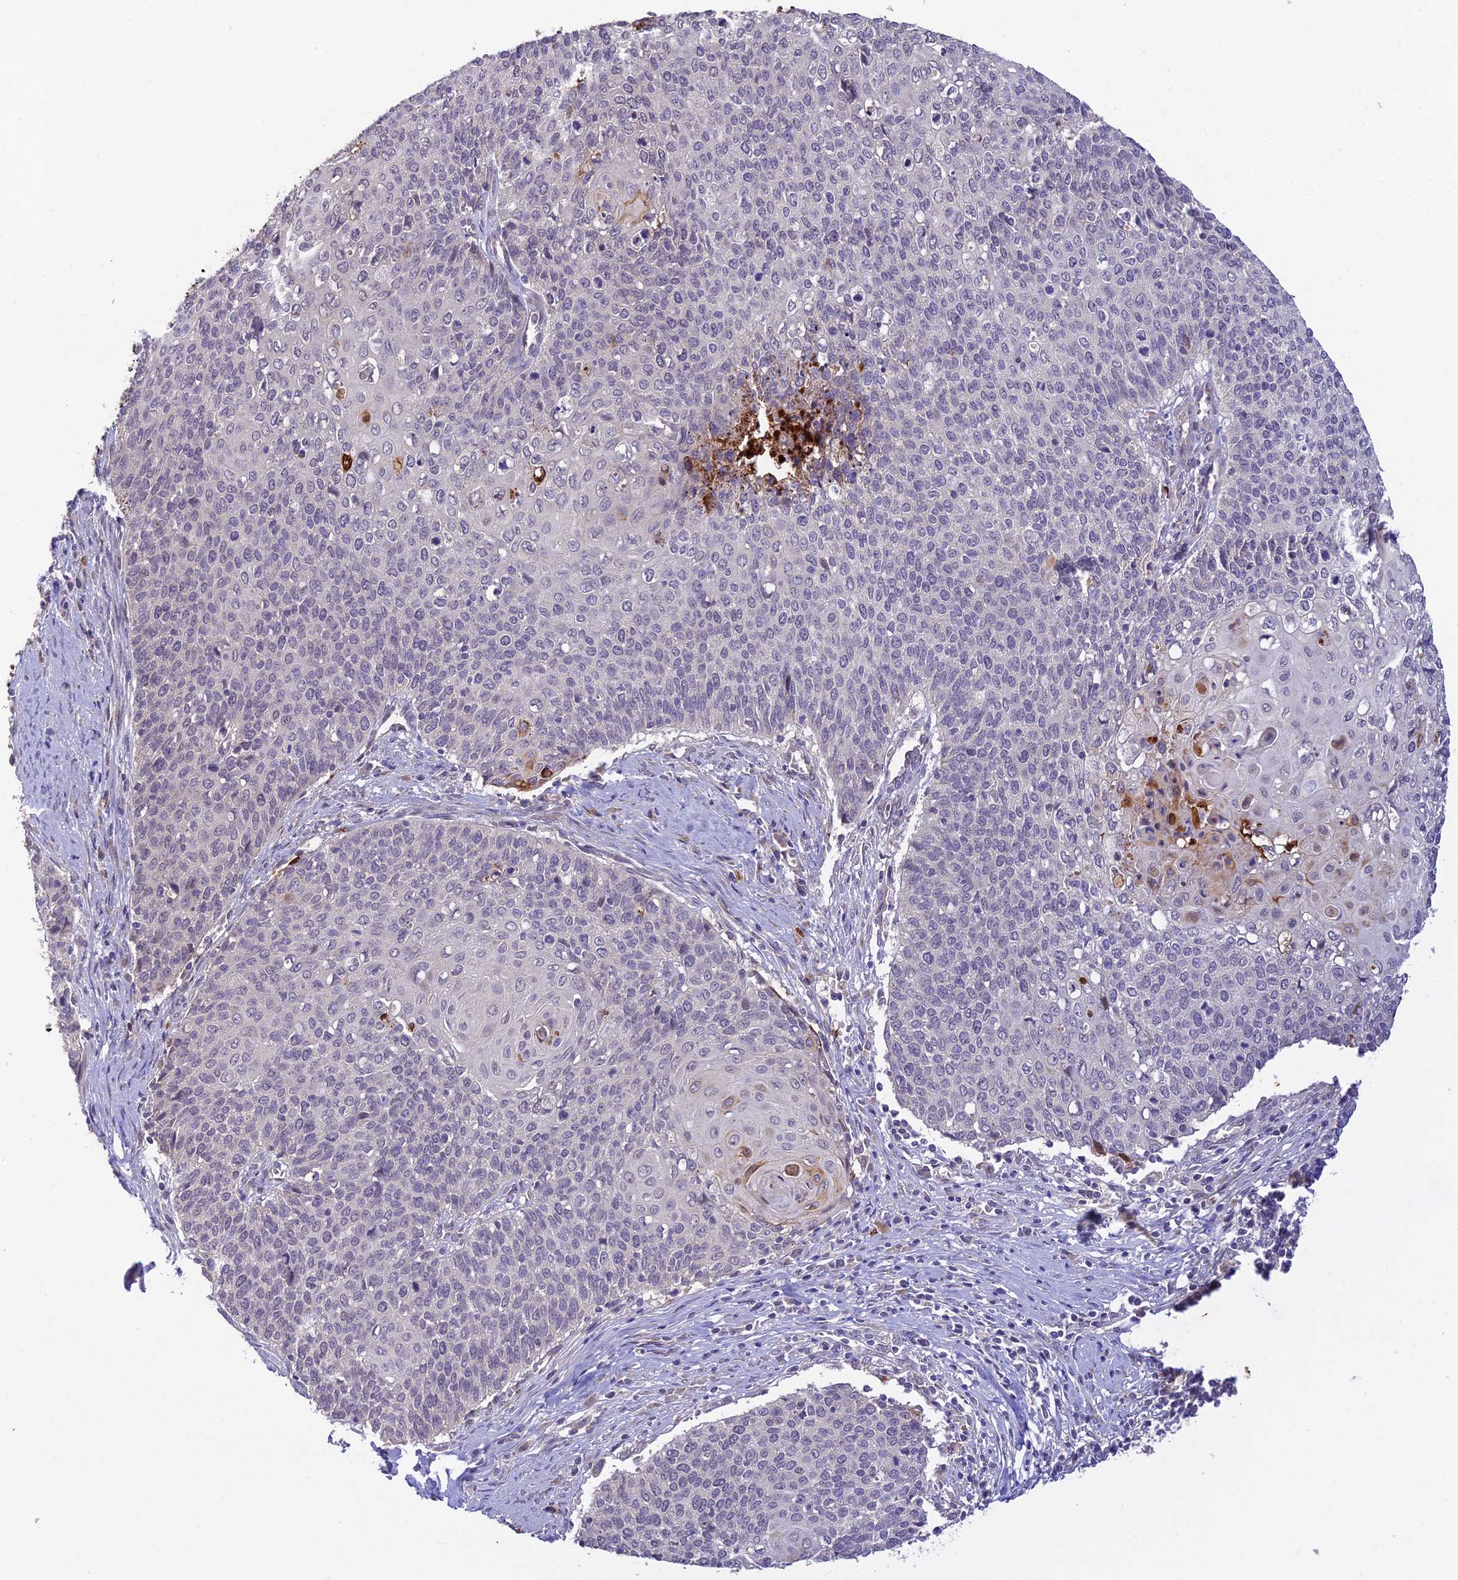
{"staining": {"intensity": "negative", "quantity": "none", "location": "none"}, "tissue": "cervical cancer", "cell_type": "Tumor cells", "image_type": "cancer", "snomed": [{"axis": "morphology", "description": "Squamous cell carcinoma, NOS"}, {"axis": "topography", "description": "Cervix"}], "caption": "A high-resolution photomicrograph shows IHC staining of cervical squamous cell carcinoma, which demonstrates no significant expression in tumor cells.", "gene": "ASPDH", "patient": {"sex": "female", "age": 39}}